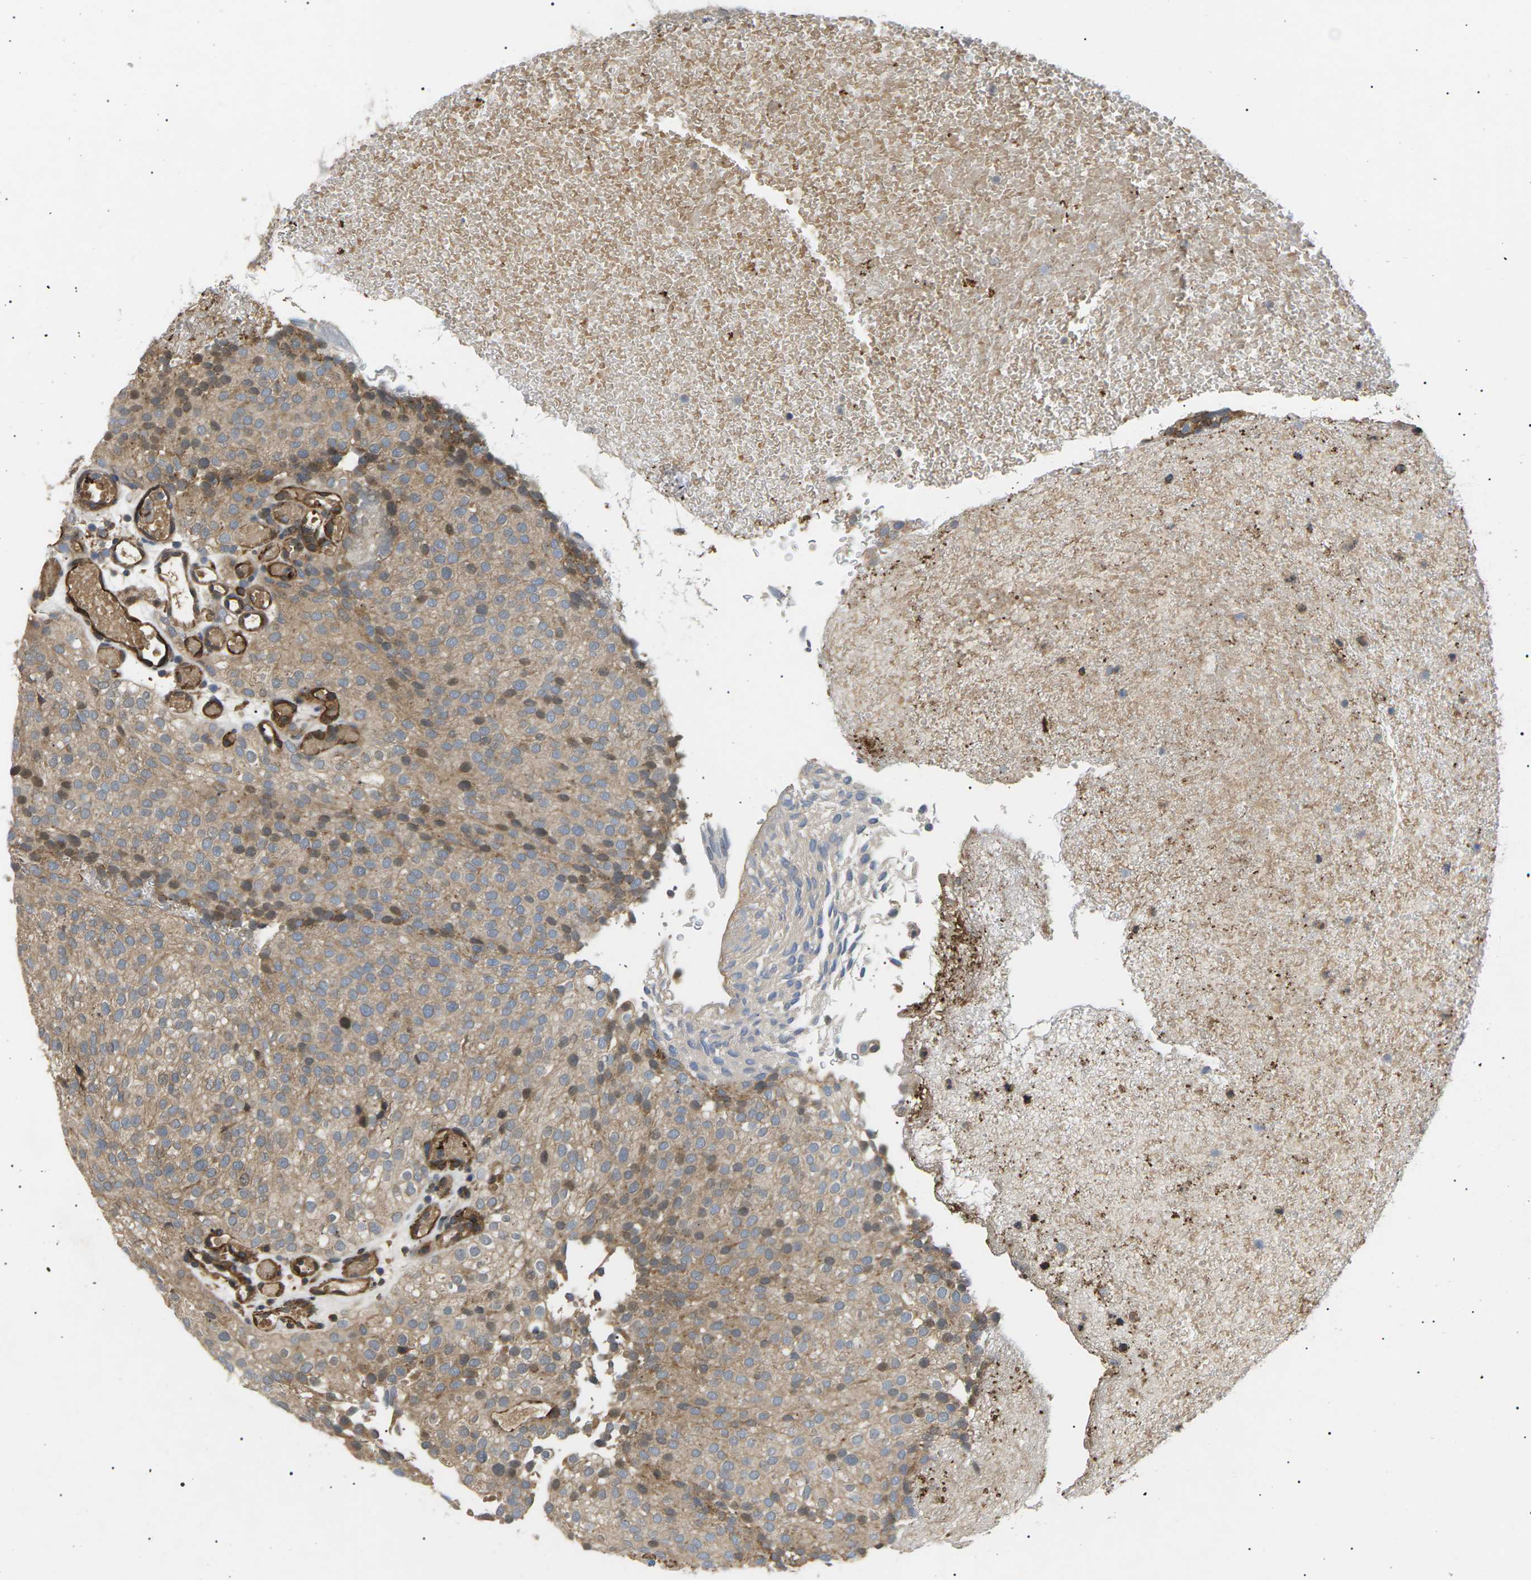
{"staining": {"intensity": "weak", "quantity": ">75%", "location": "cytoplasmic/membranous"}, "tissue": "urothelial cancer", "cell_type": "Tumor cells", "image_type": "cancer", "snomed": [{"axis": "morphology", "description": "Urothelial carcinoma, Low grade"}, {"axis": "topography", "description": "Urinary bladder"}], "caption": "Urothelial carcinoma (low-grade) was stained to show a protein in brown. There is low levels of weak cytoplasmic/membranous positivity in approximately >75% of tumor cells.", "gene": "TMTC4", "patient": {"sex": "male", "age": 78}}